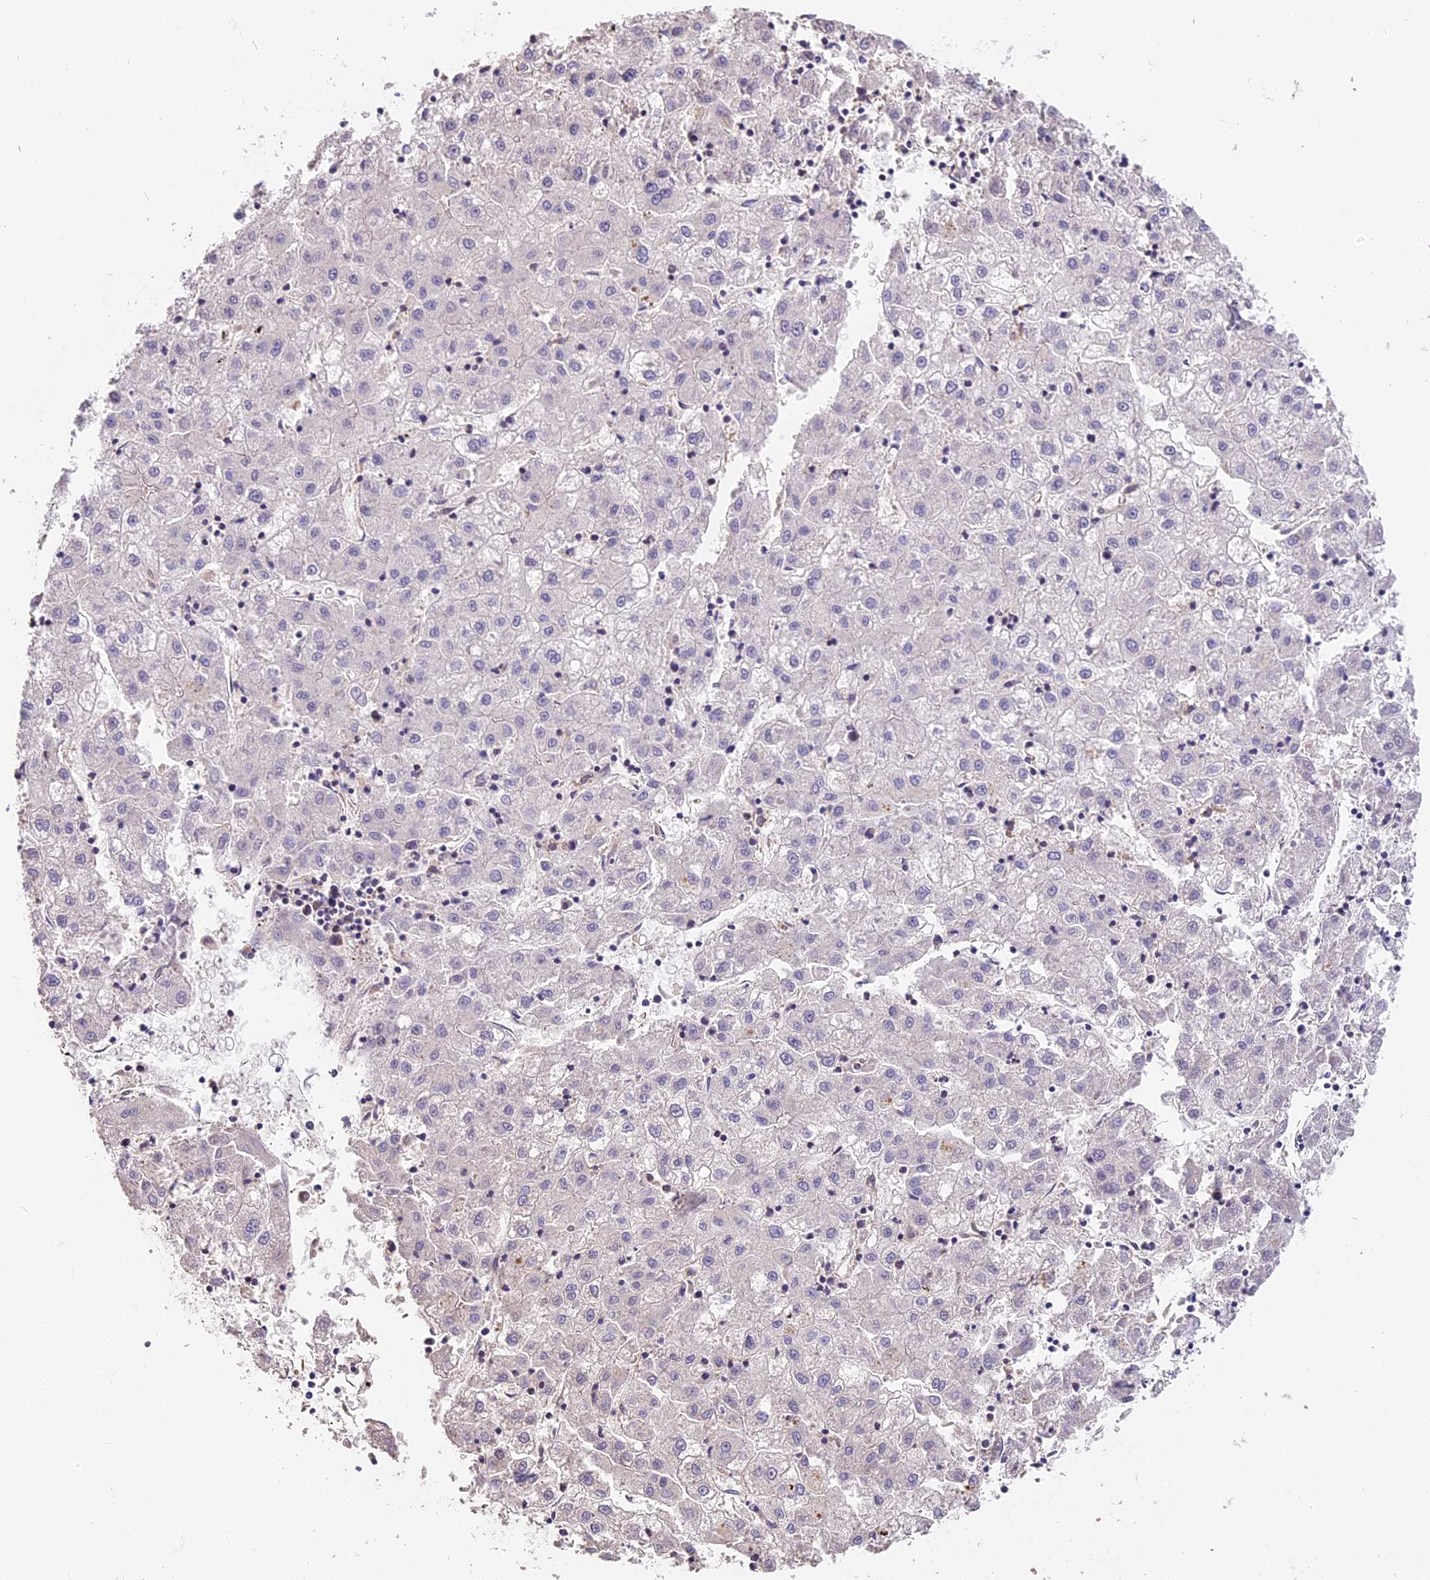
{"staining": {"intensity": "negative", "quantity": "none", "location": "none"}, "tissue": "liver cancer", "cell_type": "Tumor cells", "image_type": "cancer", "snomed": [{"axis": "morphology", "description": "Carcinoma, Hepatocellular, NOS"}, {"axis": "topography", "description": "Liver"}], "caption": "Immunohistochemistry (IHC) micrograph of human liver cancer (hepatocellular carcinoma) stained for a protein (brown), which displays no staining in tumor cells.", "gene": "ARHGAP17", "patient": {"sex": "male", "age": 72}}